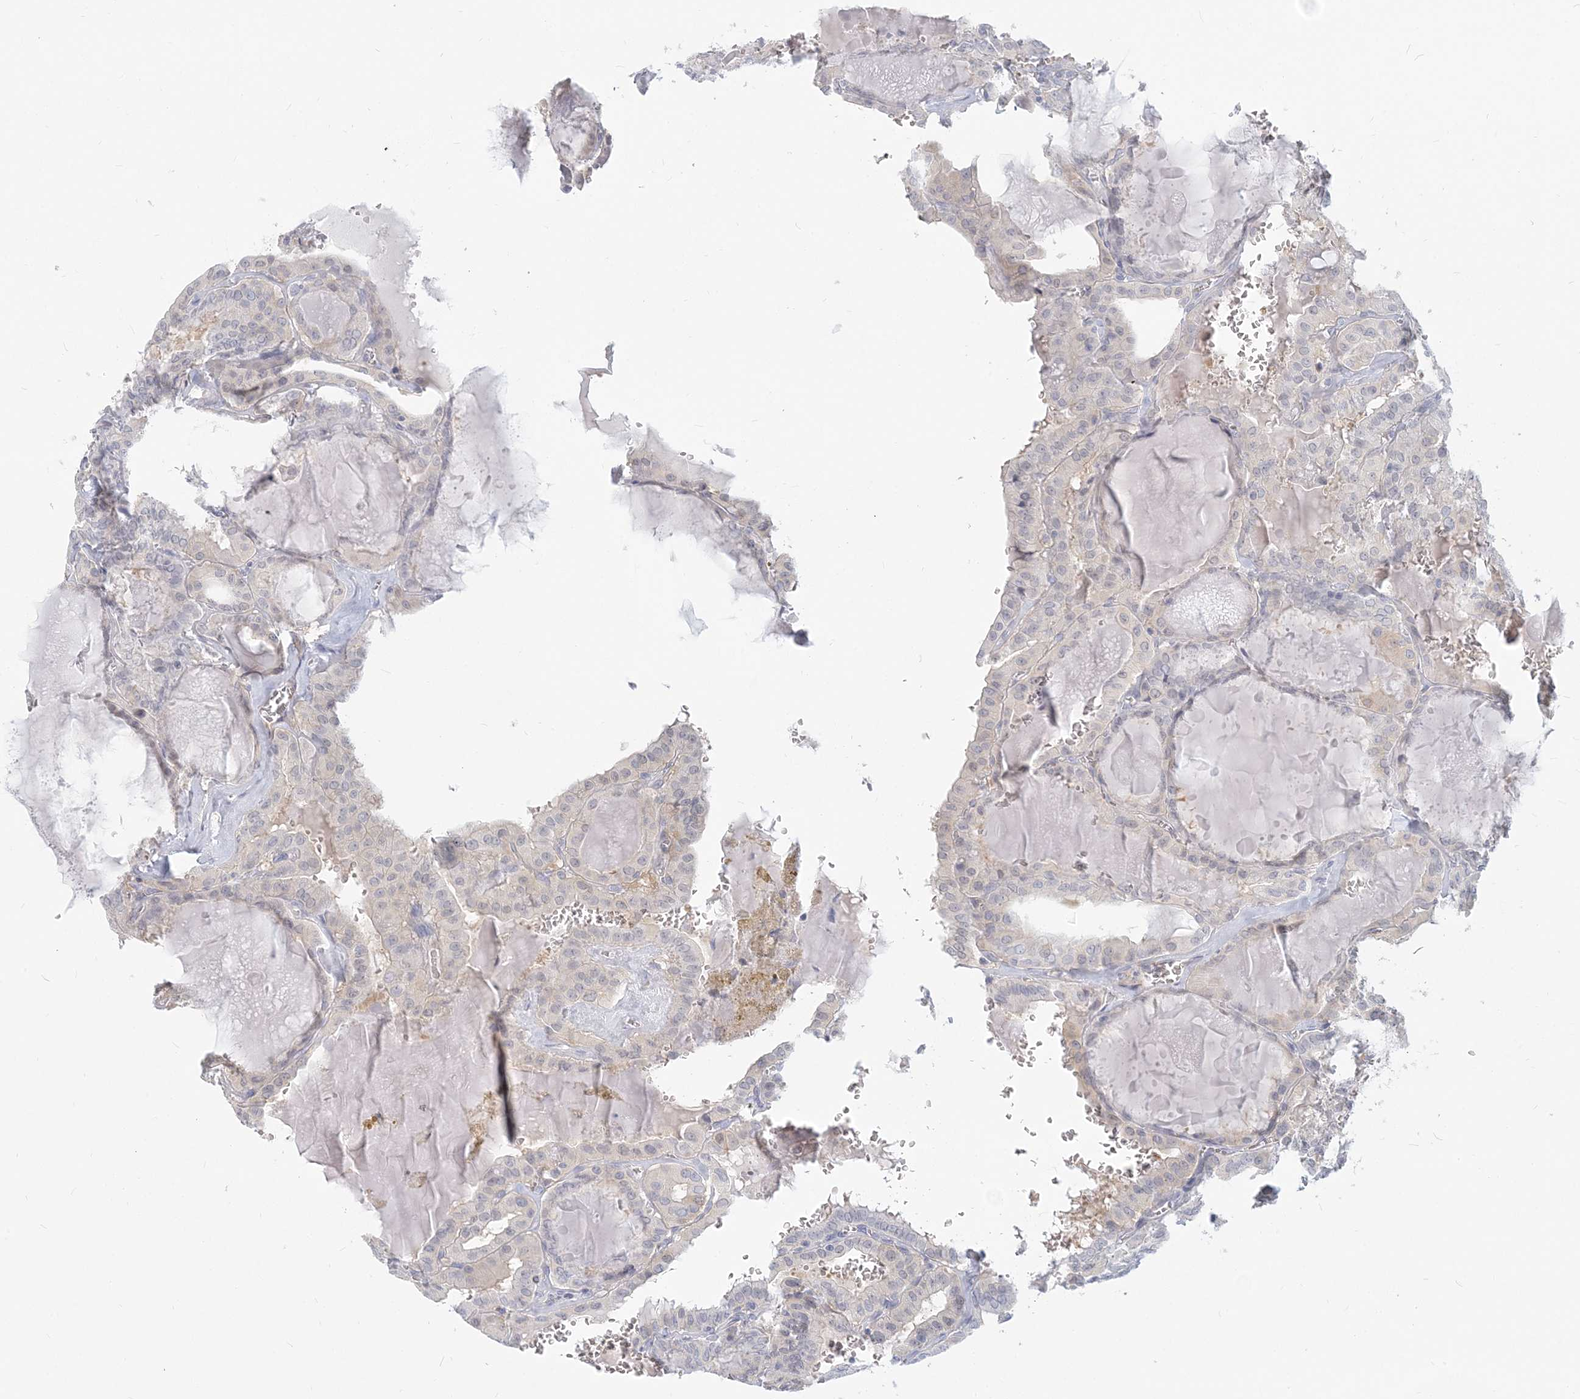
{"staining": {"intensity": "negative", "quantity": "none", "location": "none"}, "tissue": "thyroid cancer", "cell_type": "Tumor cells", "image_type": "cancer", "snomed": [{"axis": "morphology", "description": "Papillary adenocarcinoma, NOS"}, {"axis": "topography", "description": "Thyroid gland"}], "caption": "DAB (3,3'-diaminobenzidine) immunohistochemical staining of human thyroid papillary adenocarcinoma exhibits no significant expression in tumor cells. (DAB (3,3'-diaminobenzidine) immunohistochemistry visualized using brightfield microscopy, high magnification).", "gene": "GMPPA", "patient": {"sex": "male", "age": 52}}